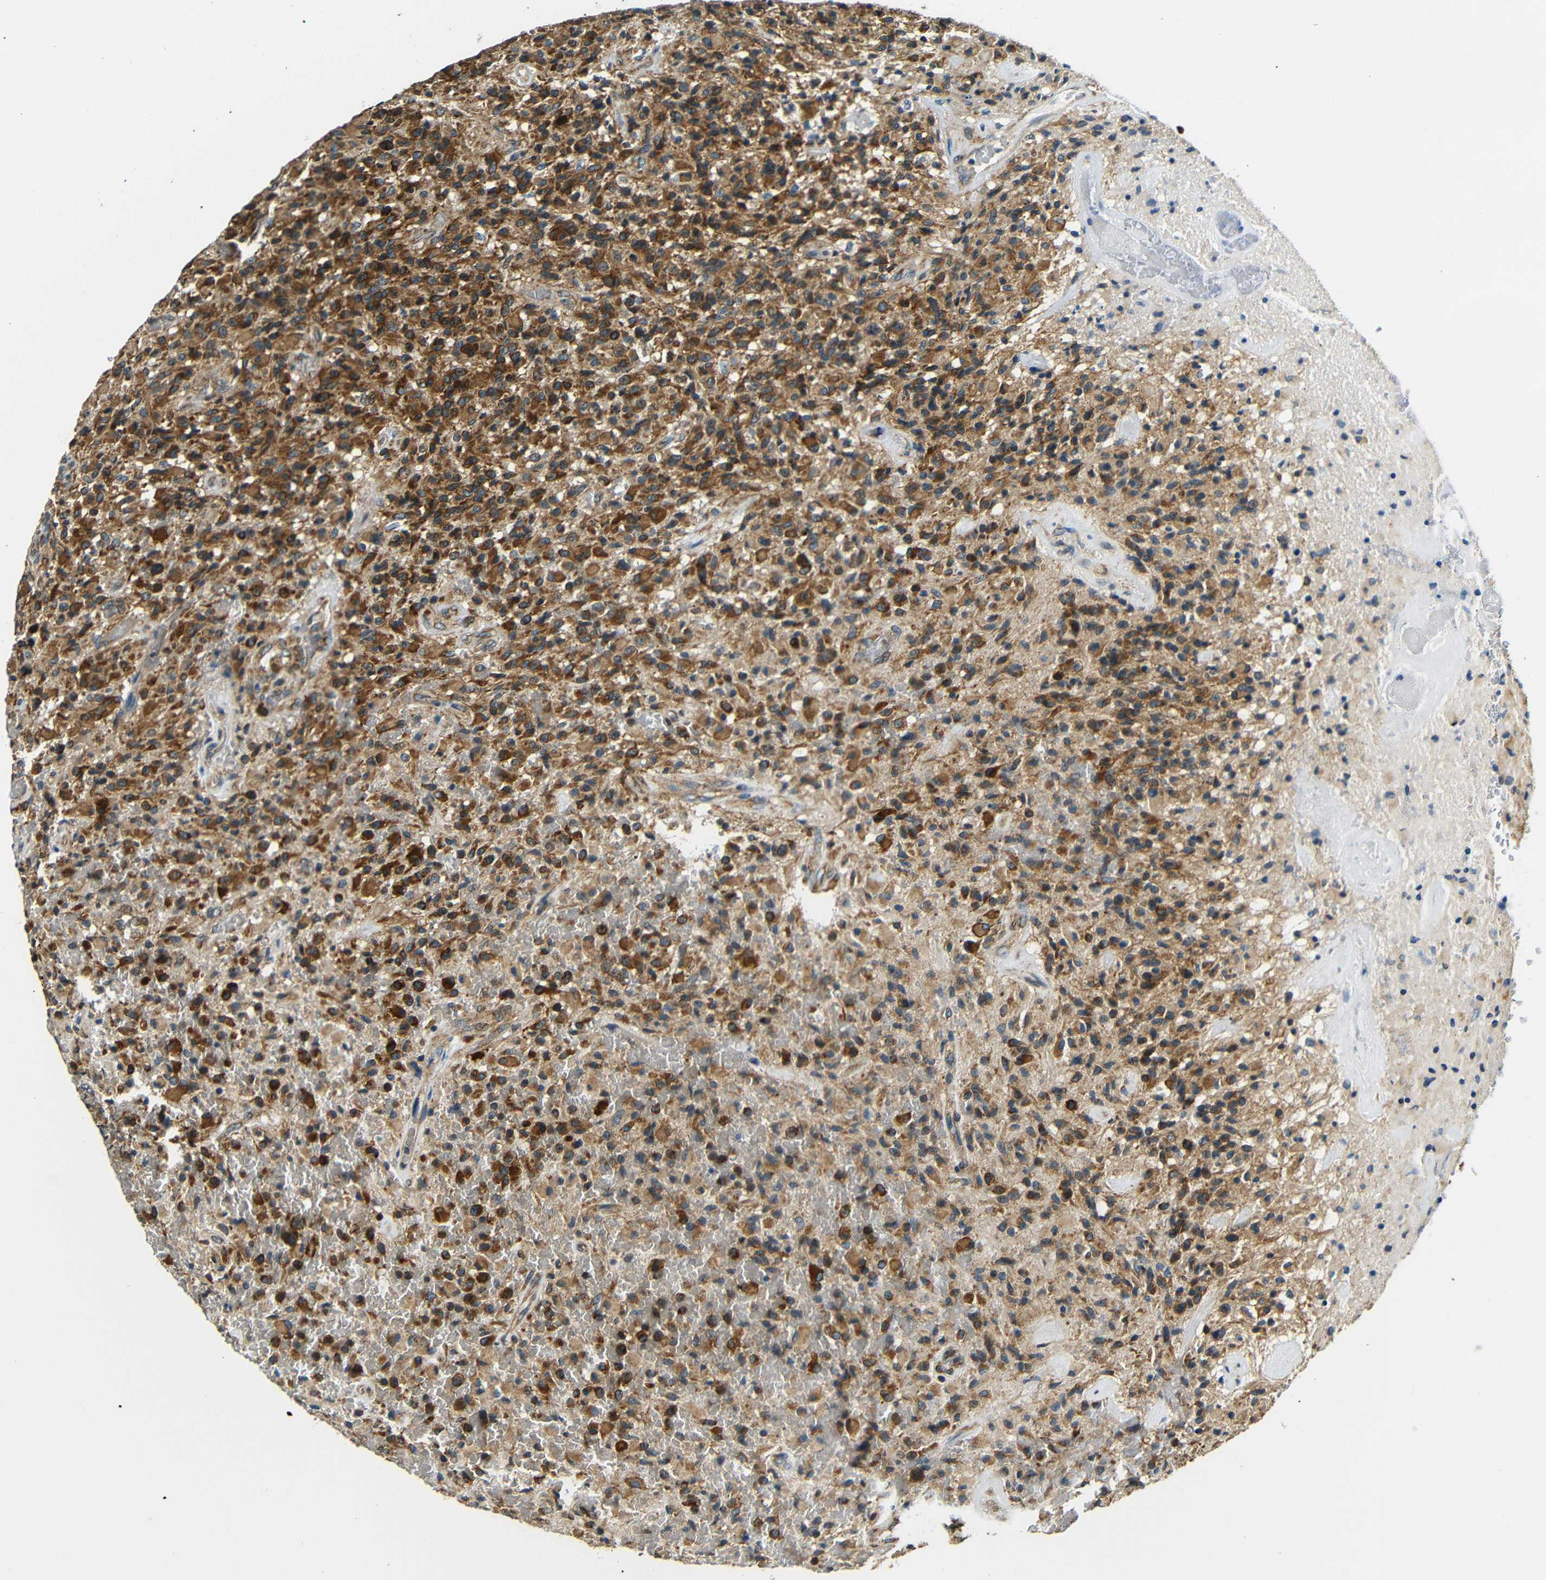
{"staining": {"intensity": "strong", "quantity": ">75%", "location": "cytoplasmic/membranous"}, "tissue": "glioma", "cell_type": "Tumor cells", "image_type": "cancer", "snomed": [{"axis": "morphology", "description": "Glioma, malignant, High grade"}, {"axis": "topography", "description": "Brain"}], "caption": "Brown immunohistochemical staining in glioma shows strong cytoplasmic/membranous staining in about >75% of tumor cells.", "gene": "VAPB", "patient": {"sex": "male", "age": 71}}